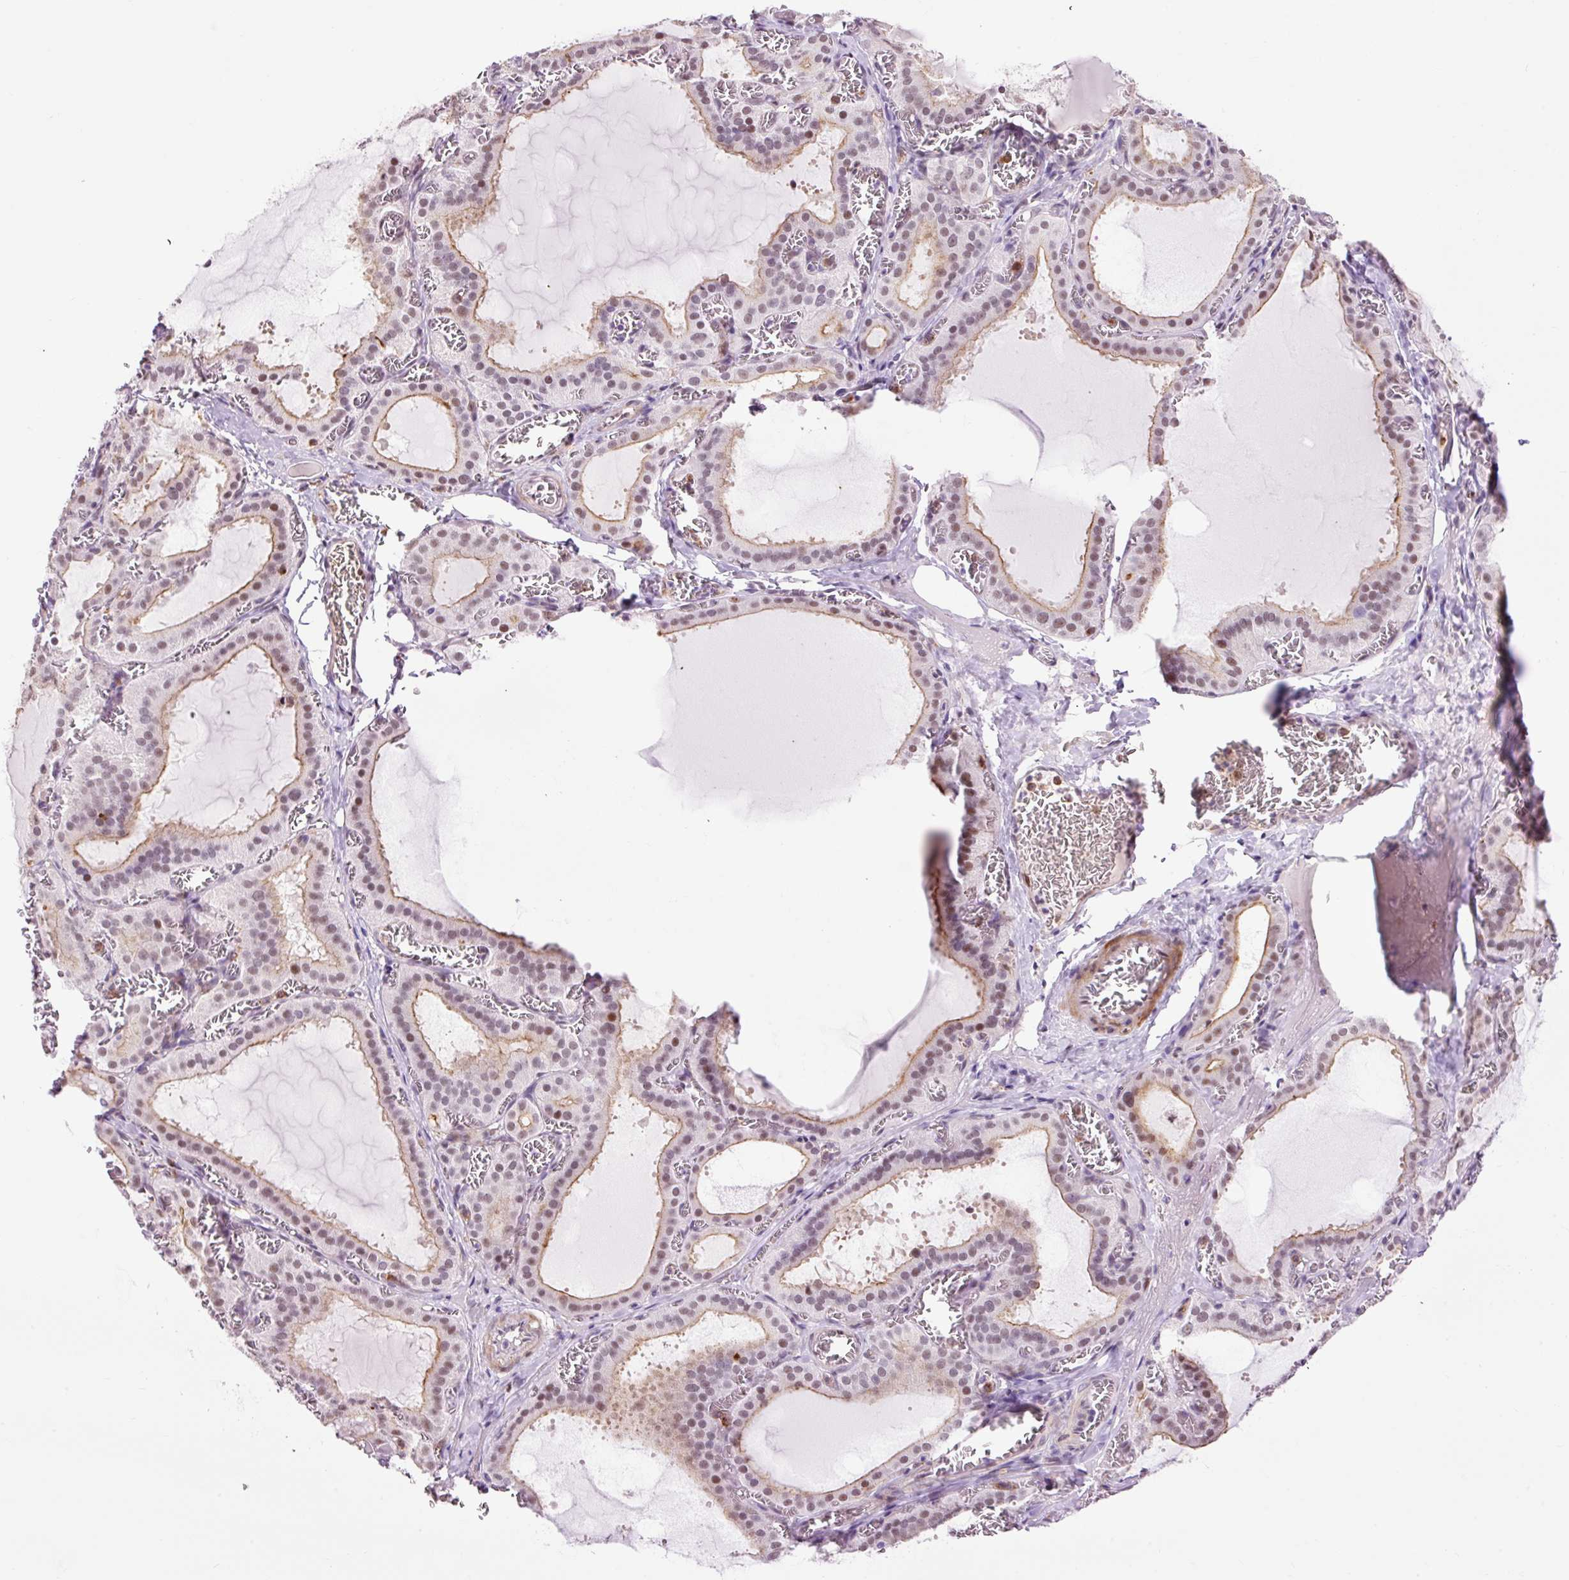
{"staining": {"intensity": "weak", "quantity": "25%-75%", "location": "cytoplasmic/membranous,nuclear"}, "tissue": "thyroid gland", "cell_type": "Glandular cells", "image_type": "normal", "snomed": [{"axis": "morphology", "description": "Normal tissue, NOS"}, {"axis": "topography", "description": "Thyroid gland"}], "caption": "A high-resolution histopathology image shows IHC staining of normal thyroid gland, which reveals weak cytoplasmic/membranous,nuclear positivity in about 25%-75% of glandular cells.", "gene": "LY86", "patient": {"sex": "female", "age": 30}}